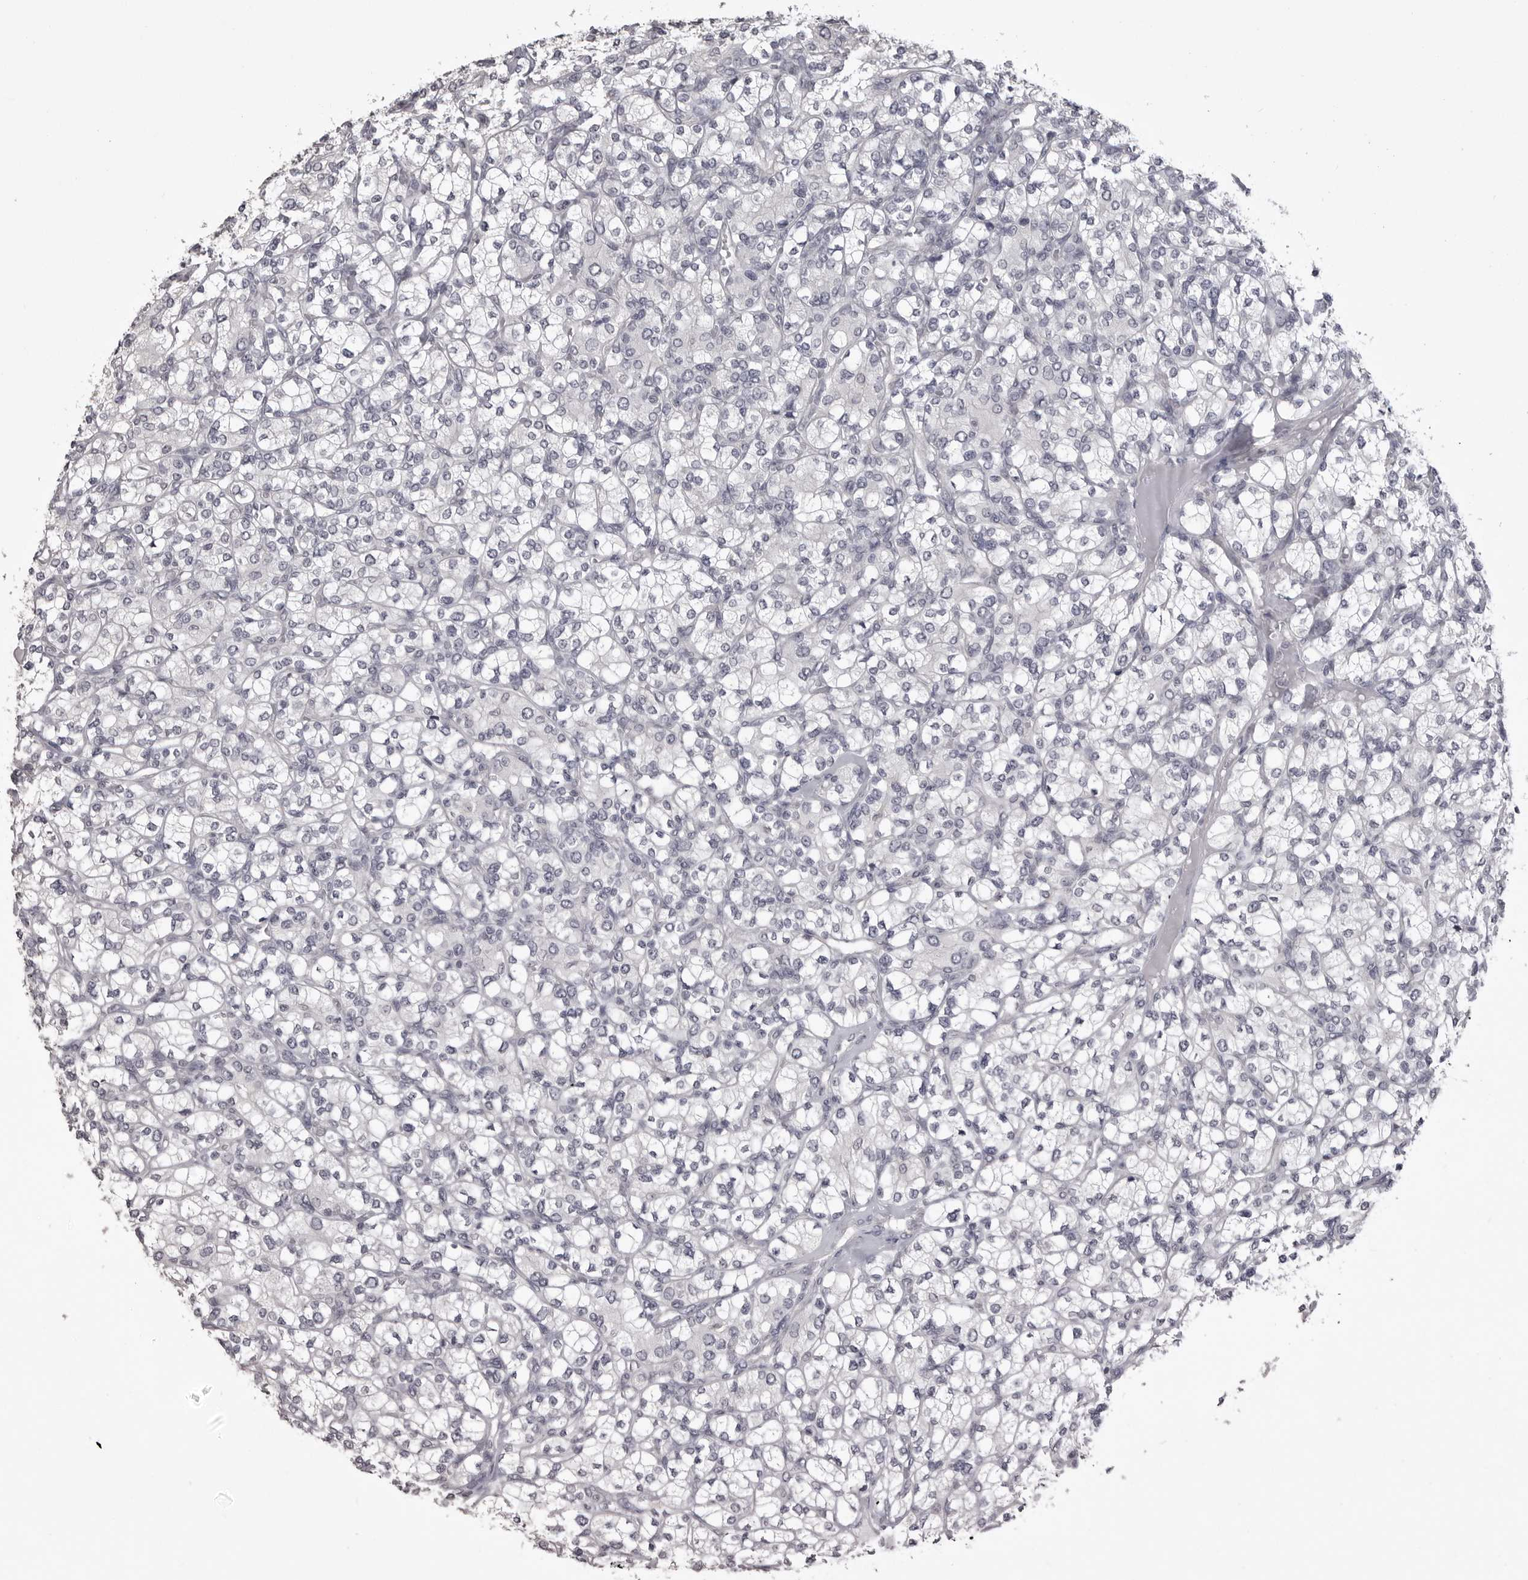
{"staining": {"intensity": "negative", "quantity": "none", "location": "none"}, "tissue": "renal cancer", "cell_type": "Tumor cells", "image_type": "cancer", "snomed": [{"axis": "morphology", "description": "Adenocarcinoma, NOS"}, {"axis": "topography", "description": "Kidney"}], "caption": "Human renal adenocarcinoma stained for a protein using IHC shows no staining in tumor cells.", "gene": "GPN2", "patient": {"sex": "male", "age": 77}}